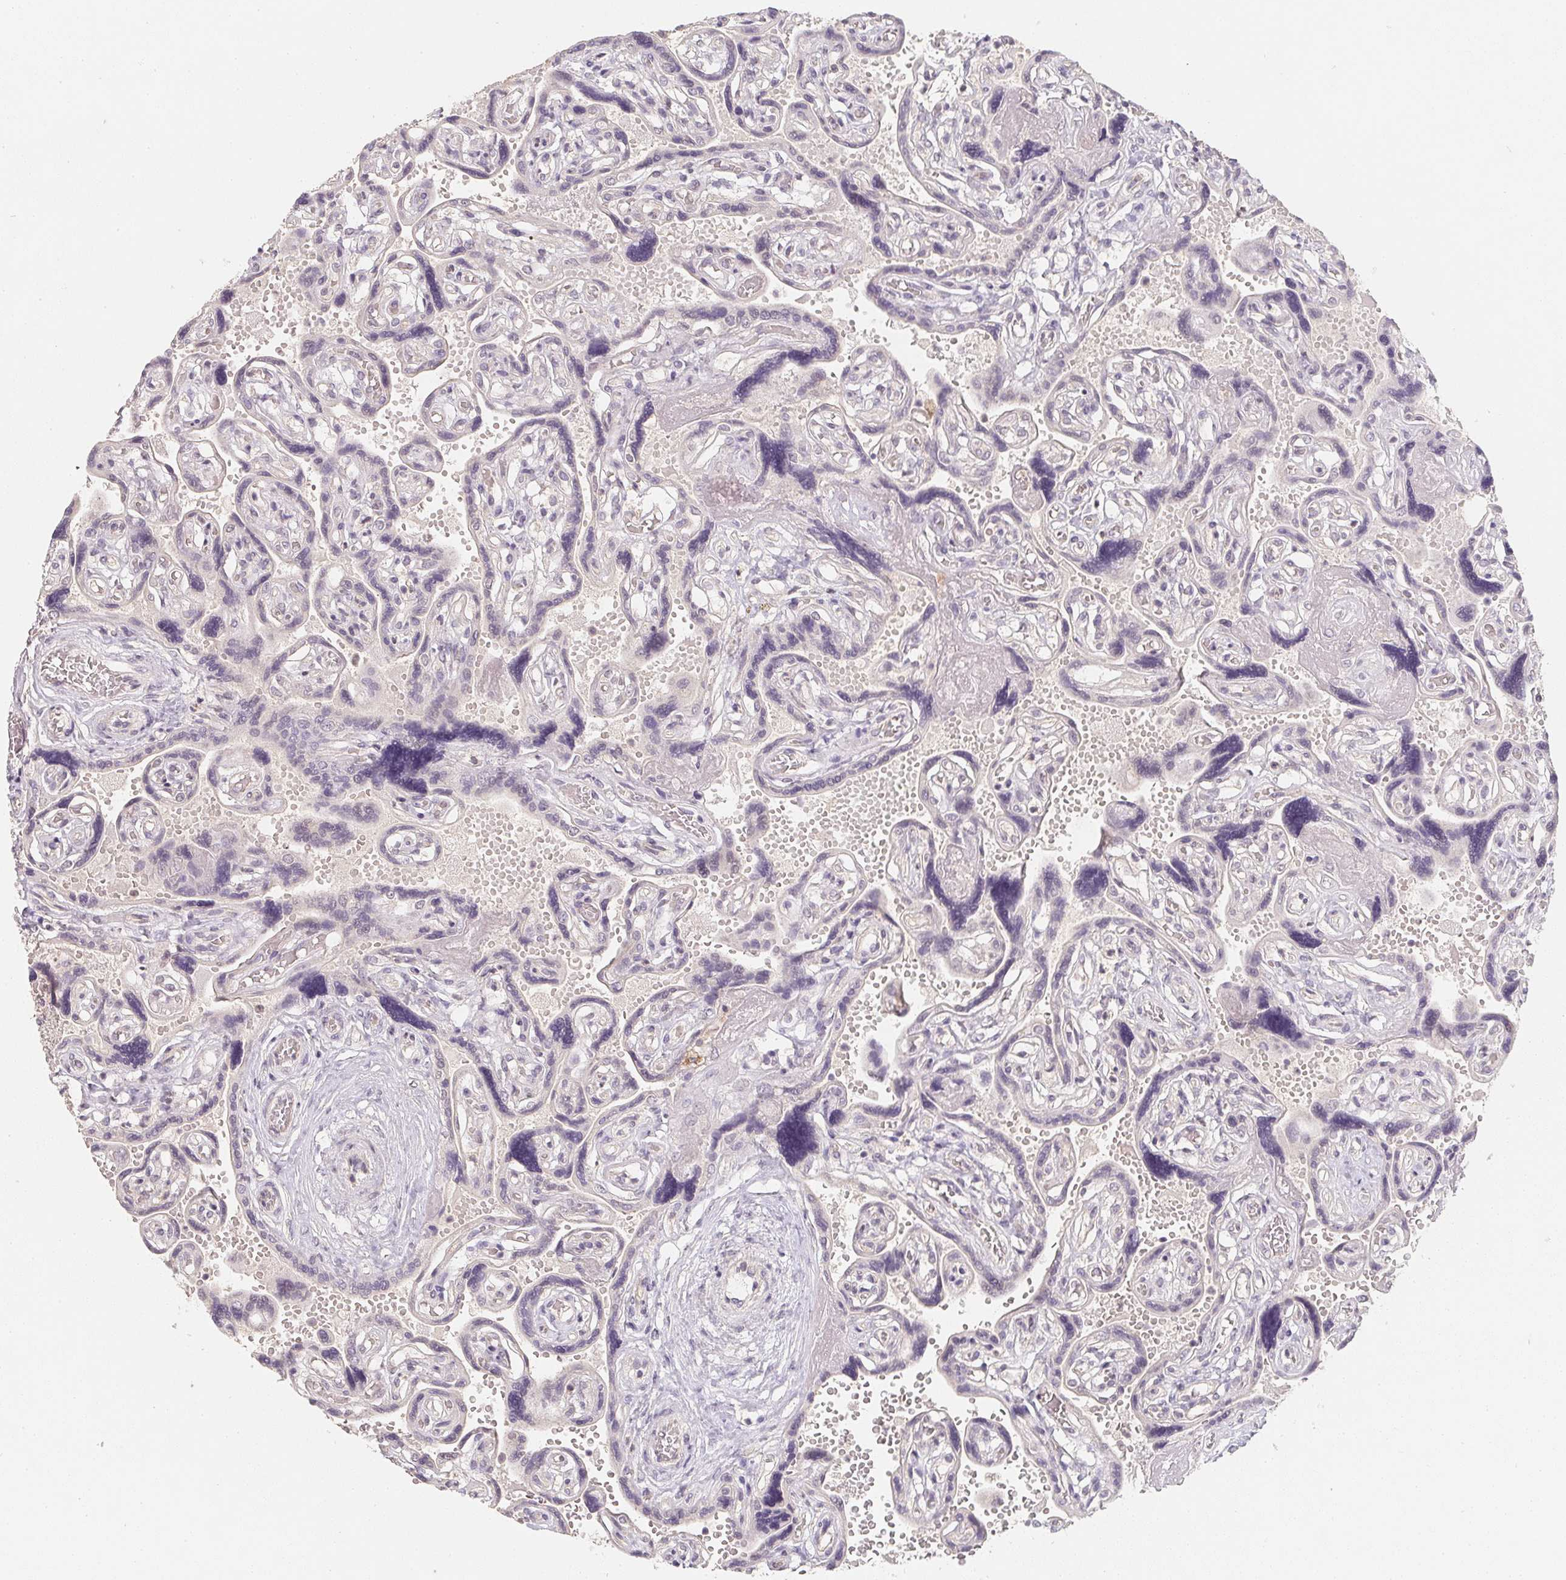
{"staining": {"intensity": "moderate", "quantity": ">75%", "location": "cytoplasmic/membranous"}, "tissue": "placenta", "cell_type": "Decidual cells", "image_type": "normal", "snomed": [{"axis": "morphology", "description": "Normal tissue, NOS"}, {"axis": "topography", "description": "Placenta"}], "caption": "Immunohistochemical staining of benign placenta demonstrates medium levels of moderate cytoplasmic/membranous positivity in about >75% of decidual cells. (IHC, brightfield microscopy, high magnification).", "gene": "SOAT1", "patient": {"sex": "female", "age": 32}}